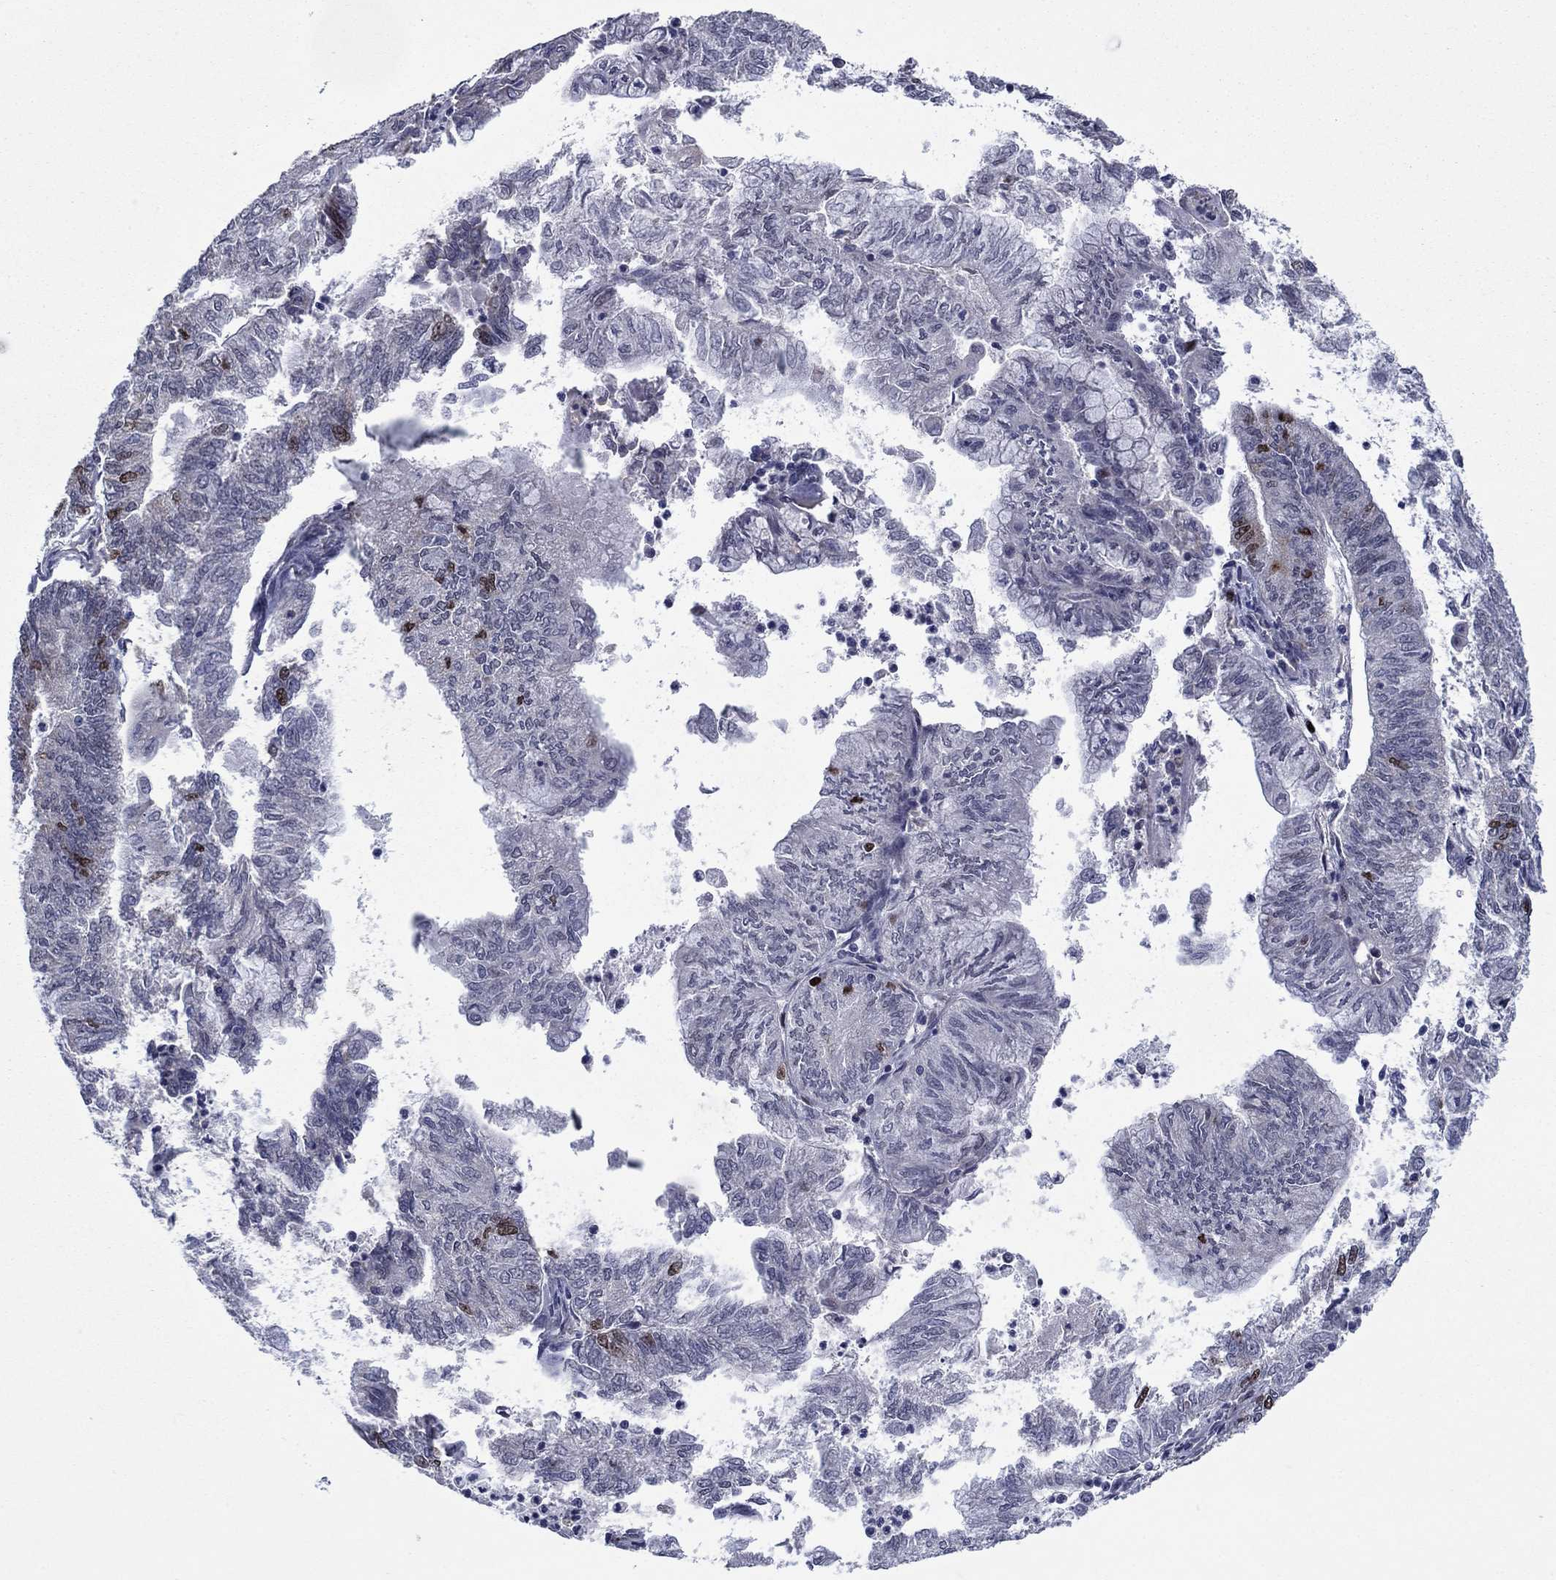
{"staining": {"intensity": "strong", "quantity": "<25%", "location": "nuclear"}, "tissue": "endometrial cancer", "cell_type": "Tumor cells", "image_type": "cancer", "snomed": [{"axis": "morphology", "description": "Adenocarcinoma, NOS"}, {"axis": "topography", "description": "Endometrium"}], "caption": "Immunohistochemistry (IHC) photomicrograph of neoplastic tissue: human endometrial cancer (adenocarcinoma) stained using IHC displays medium levels of strong protein expression localized specifically in the nuclear of tumor cells, appearing as a nuclear brown color.", "gene": "CDCA5", "patient": {"sex": "female", "age": 59}}